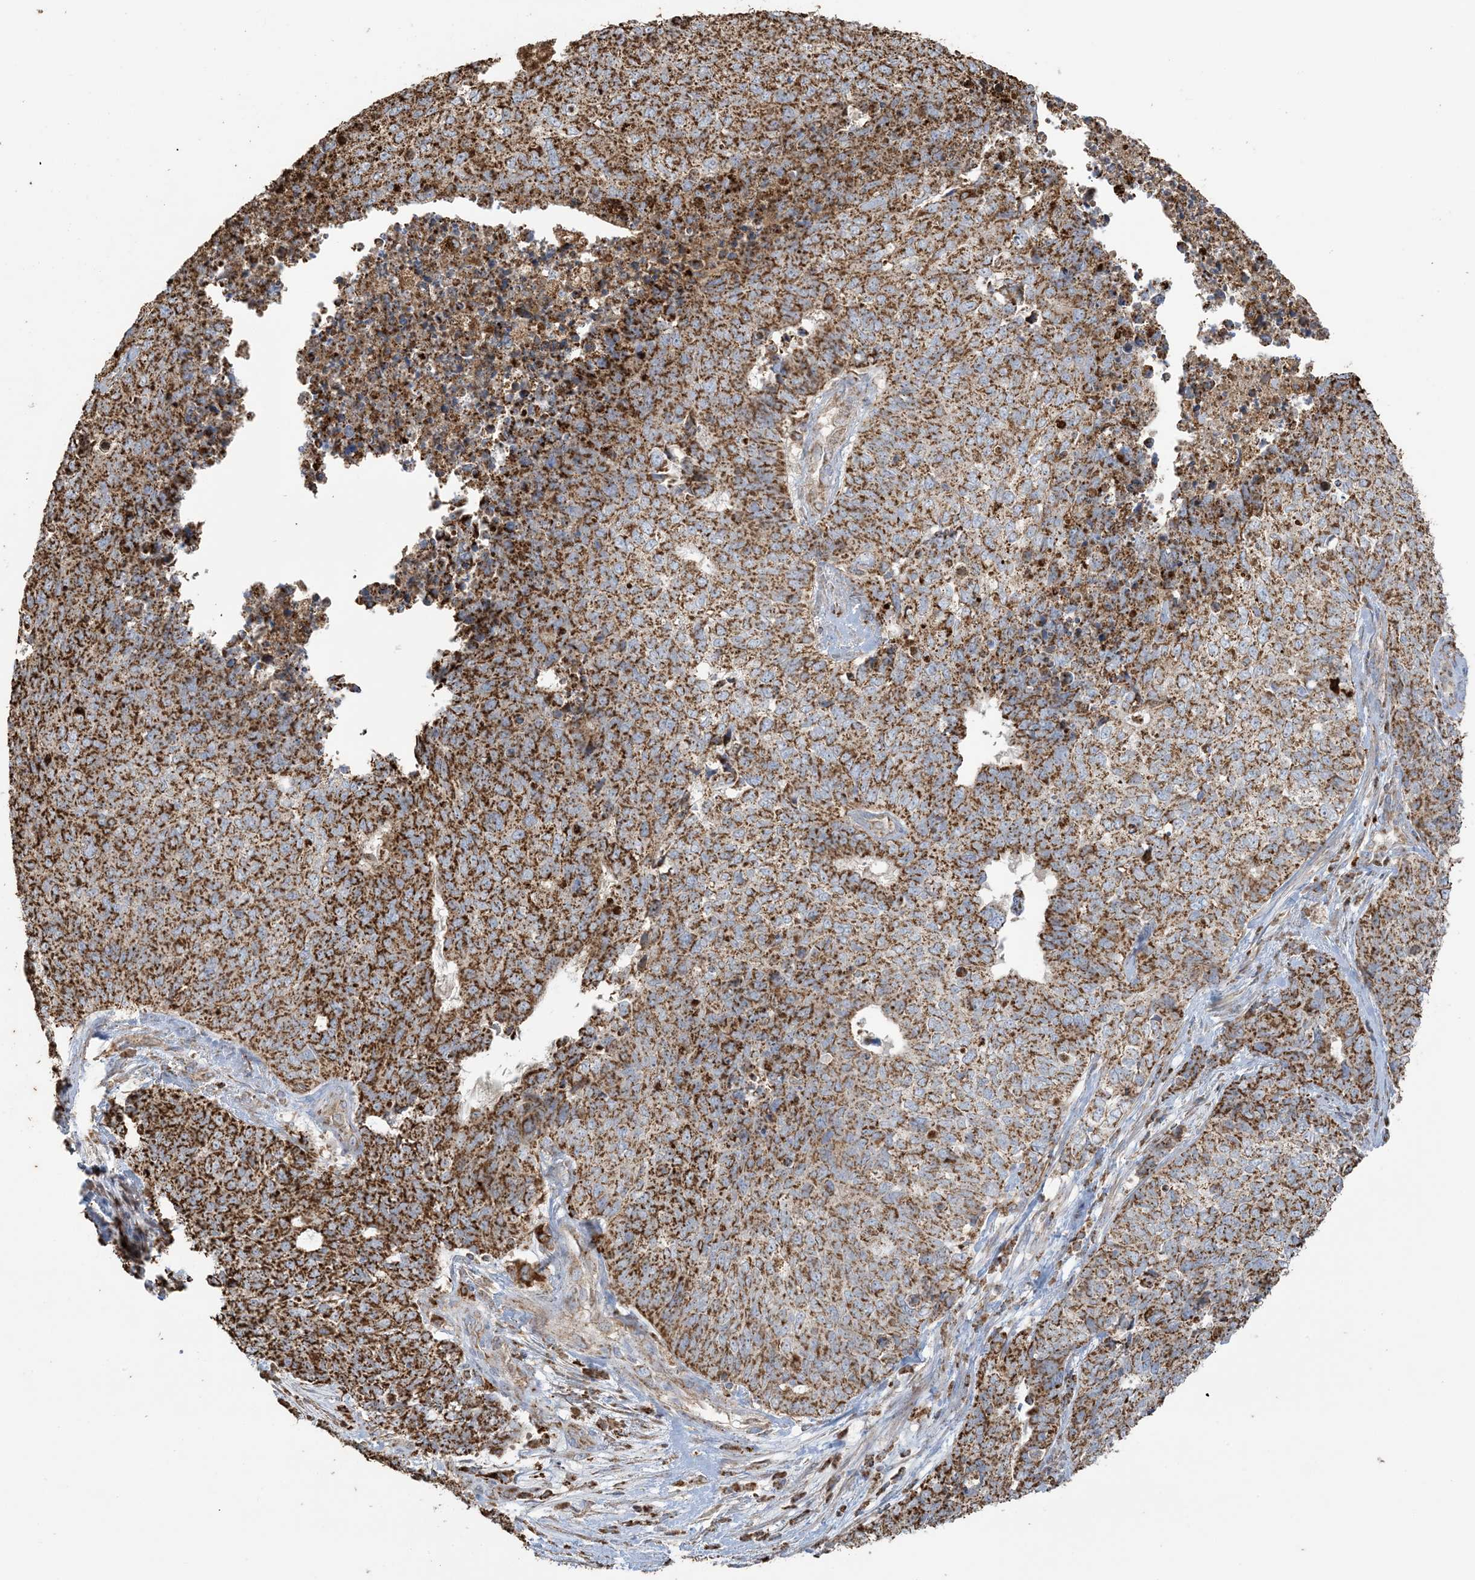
{"staining": {"intensity": "strong", "quantity": ">75%", "location": "cytoplasmic/membranous"}, "tissue": "cervical cancer", "cell_type": "Tumor cells", "image_type": "cancer", "snomed": [{"axis": "morphology", "description": "Squamous cell carcinoma, NOS"}, {"axis": "topography", "description": "Cervix"}], "caption": "Immunohistochemistry (IHC) staining of cervical squamous cell carcinoma, which shows high levels of strong cytoplasmic/membranous positivity in approximately >75% of tumor cells indicating strong cytoplasmic/membranous protein staining. The staining was performed using DAB (3,3'-diaminobenzidine) (brown) for protein detection and nuclei were counterstained in hematoxylin (blue).", "gene": "AGA", "patient": {"sex": "female", "age": 63}}